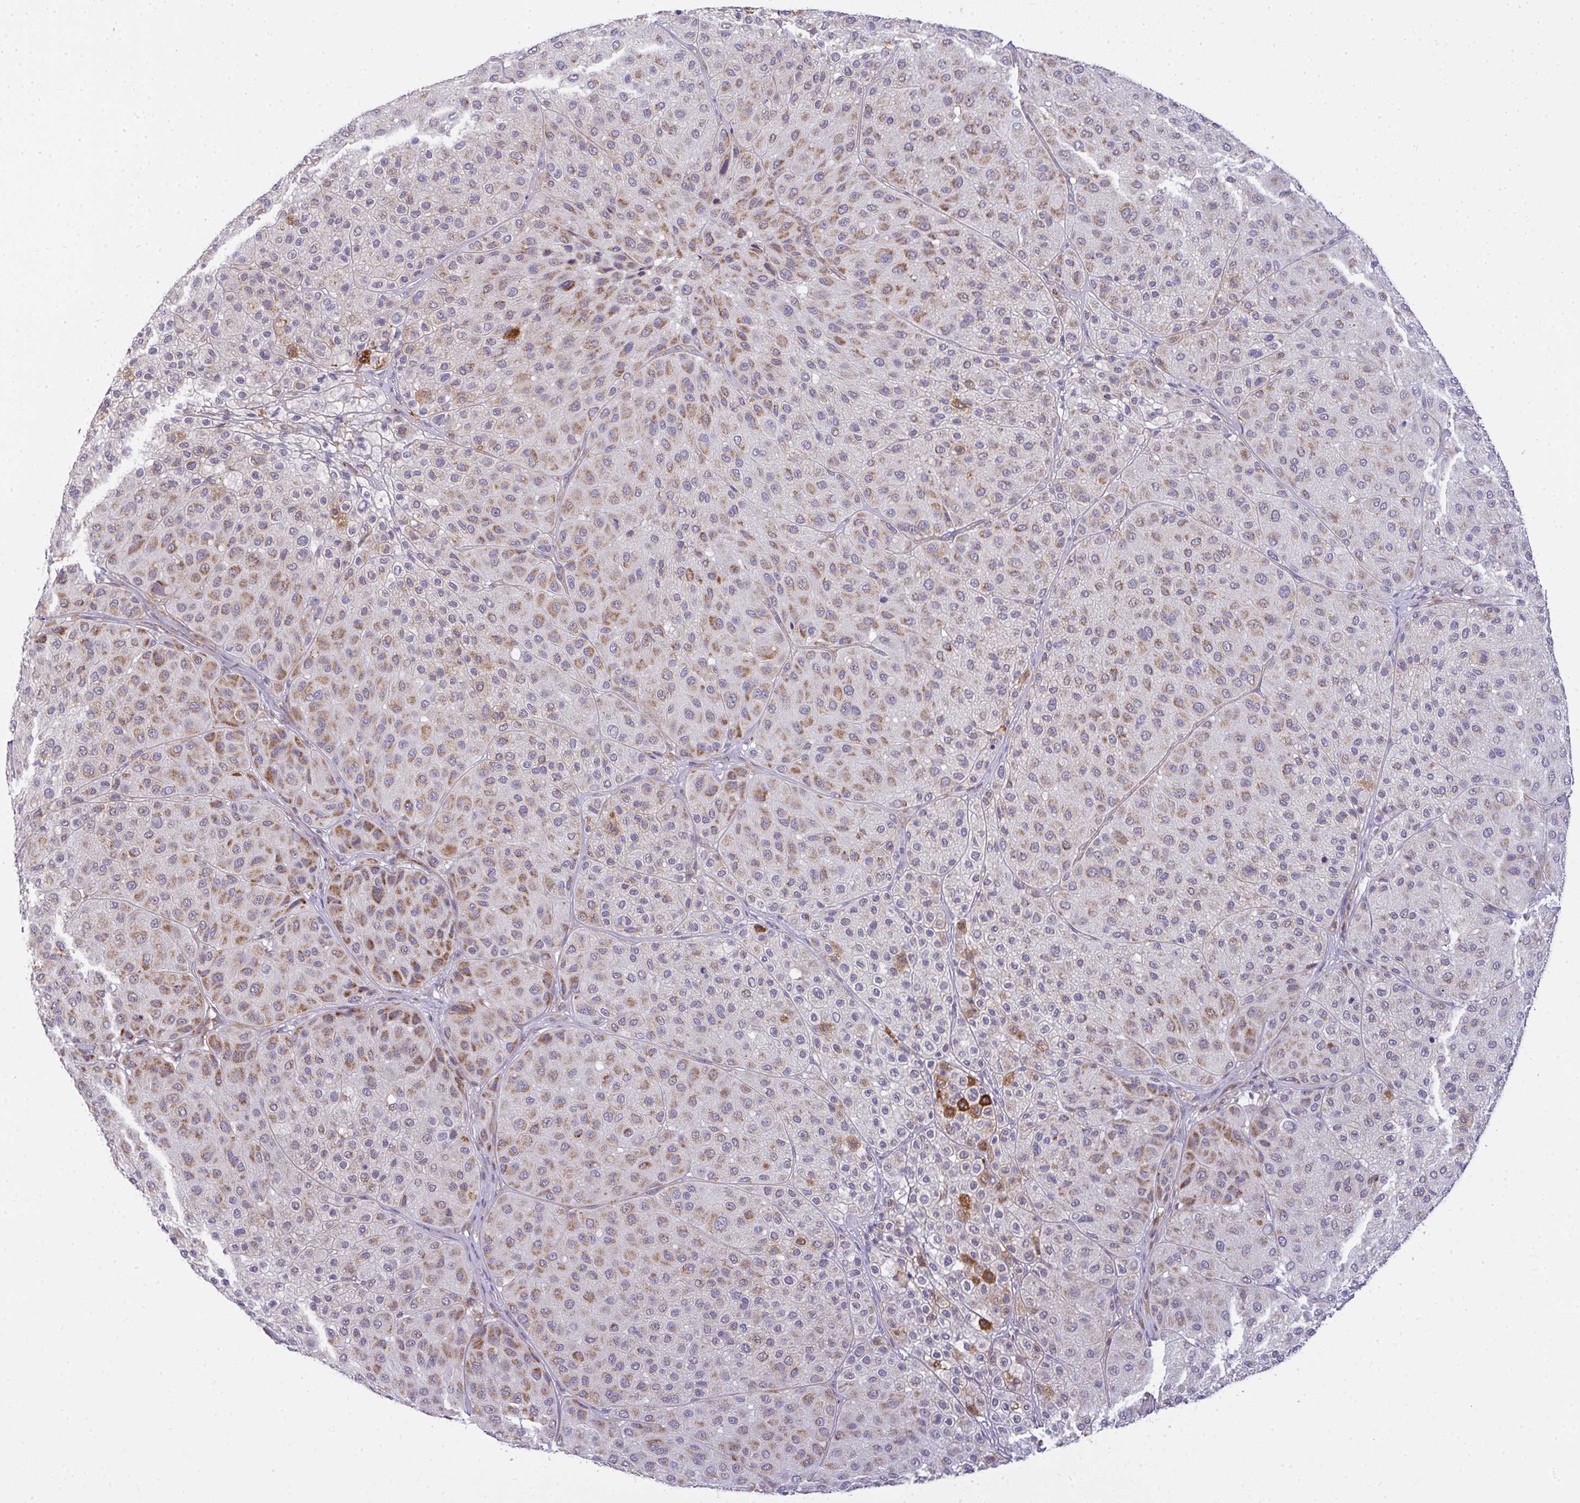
{"staining": {"intensity": "moderate", "quantity": ">75%", "location": "cytoplasmic/membranous"}, "tissue": "melanoma", "cell_type": "Tumor cells", "image_type": "cancer", "snomed": [{"axis": "morphology", "description": "Malignant melanoma, Metastatic site"}, {"axis": "topography", "description": "Smooth muscle"}], "caption": "Brown immunohistochemical staining in human melanoma exhibits moderate cytoplasmic/membranous staining in approximately >75% of tumor cells.", "gene": "SRRM4", "patient": {"sex": "male", "age": 41}}